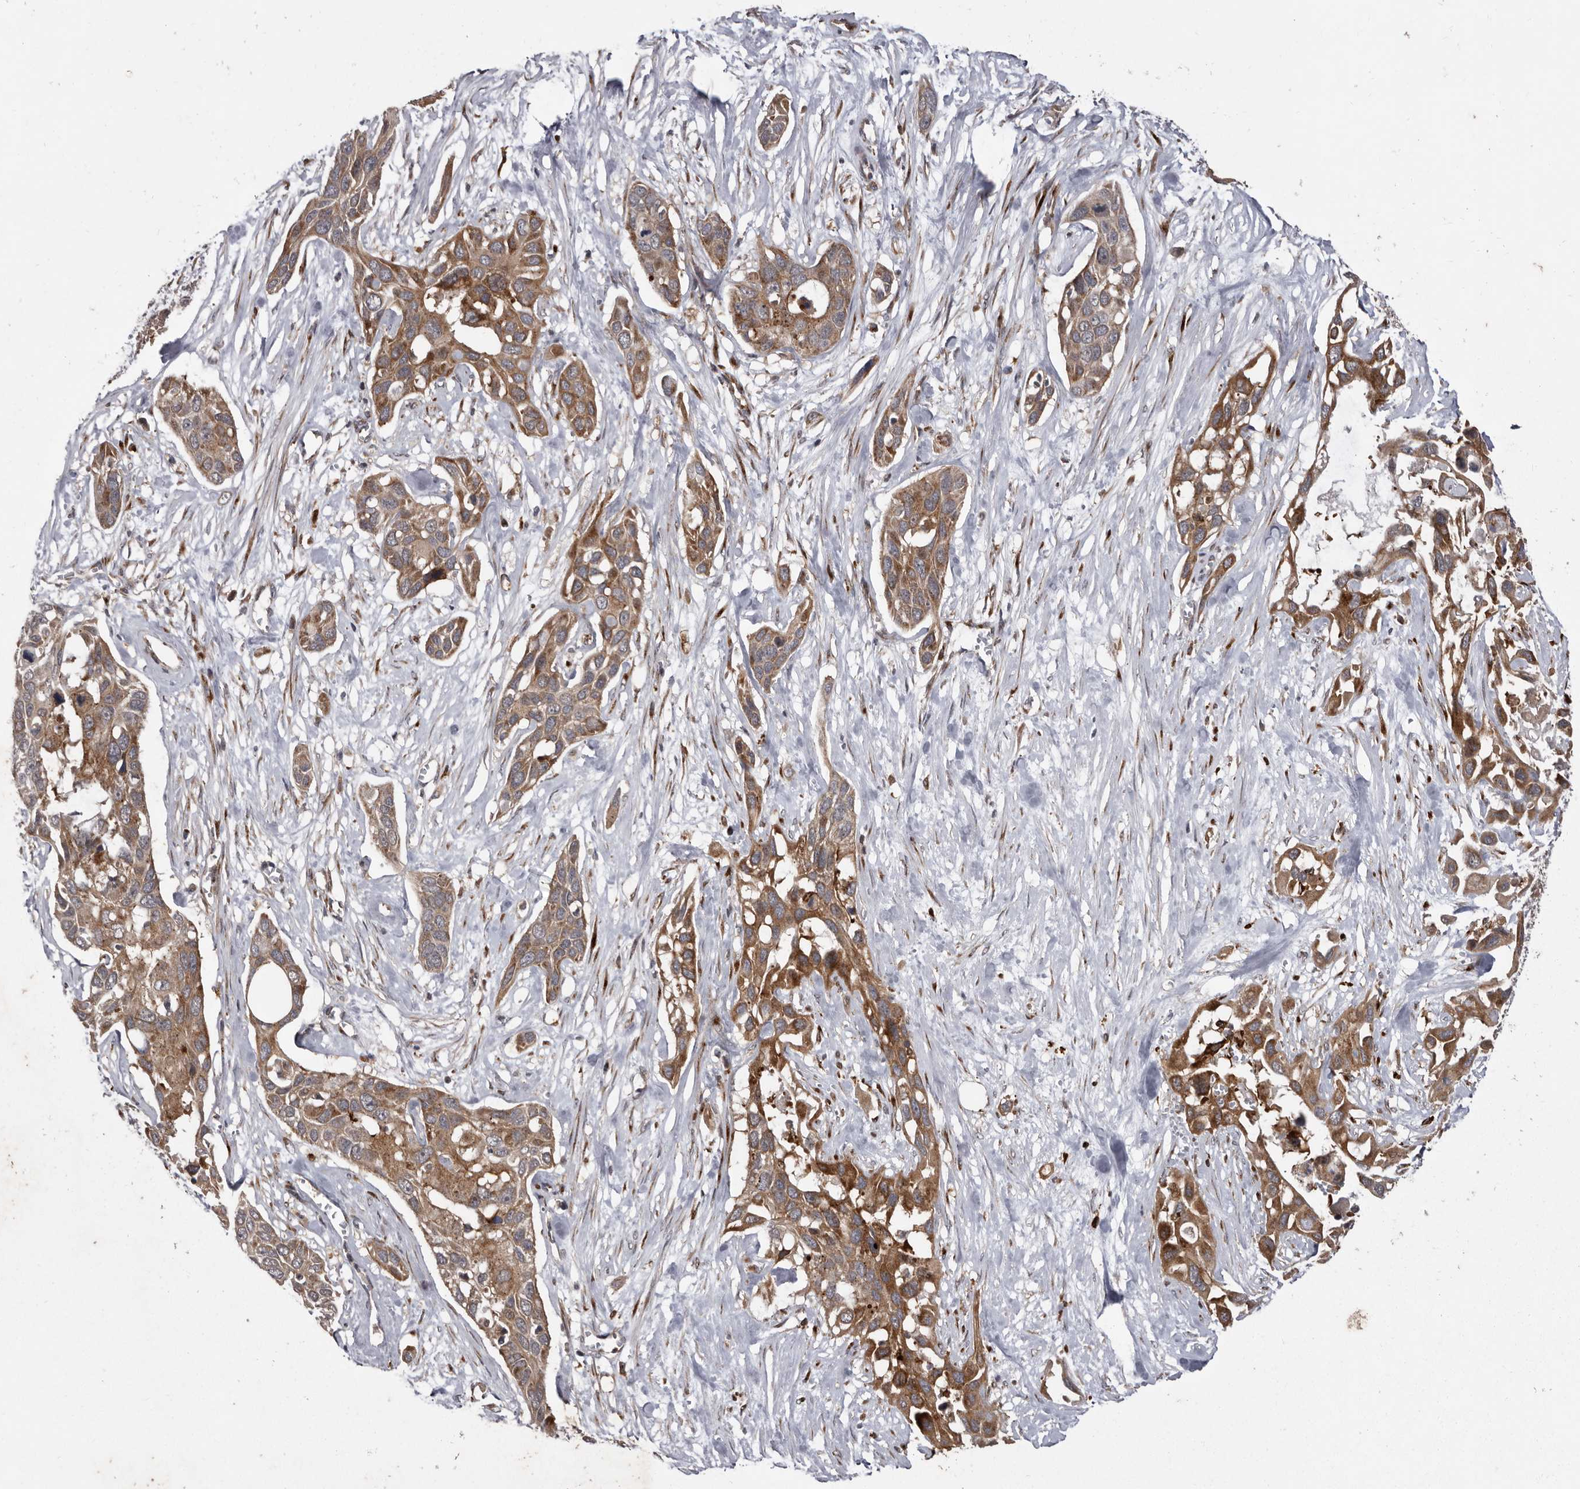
{"staining": {"intensity": "moderate", "quantity": ">75%", "location": "cytoplasmic/membranous"}, "tissue": "pancreatic cancer", "cell_type": "Tumor cells", "image_type": "cancer", "snomed": [{"axis": "morphology", "description": "Adenocarcinoma, NOS"}, {"axis": "topography", "description": "Pancreas"}], "caption": "High-power microscopy captured an IHC micrograph of pancreatic cancer, revealing moderate cytoplasmic/membranous expression in about >75% of tumor cells. Nuclei are stained in blue.", "gene": "FLAD1", "patient": {"sex": "female", "age": 60}}